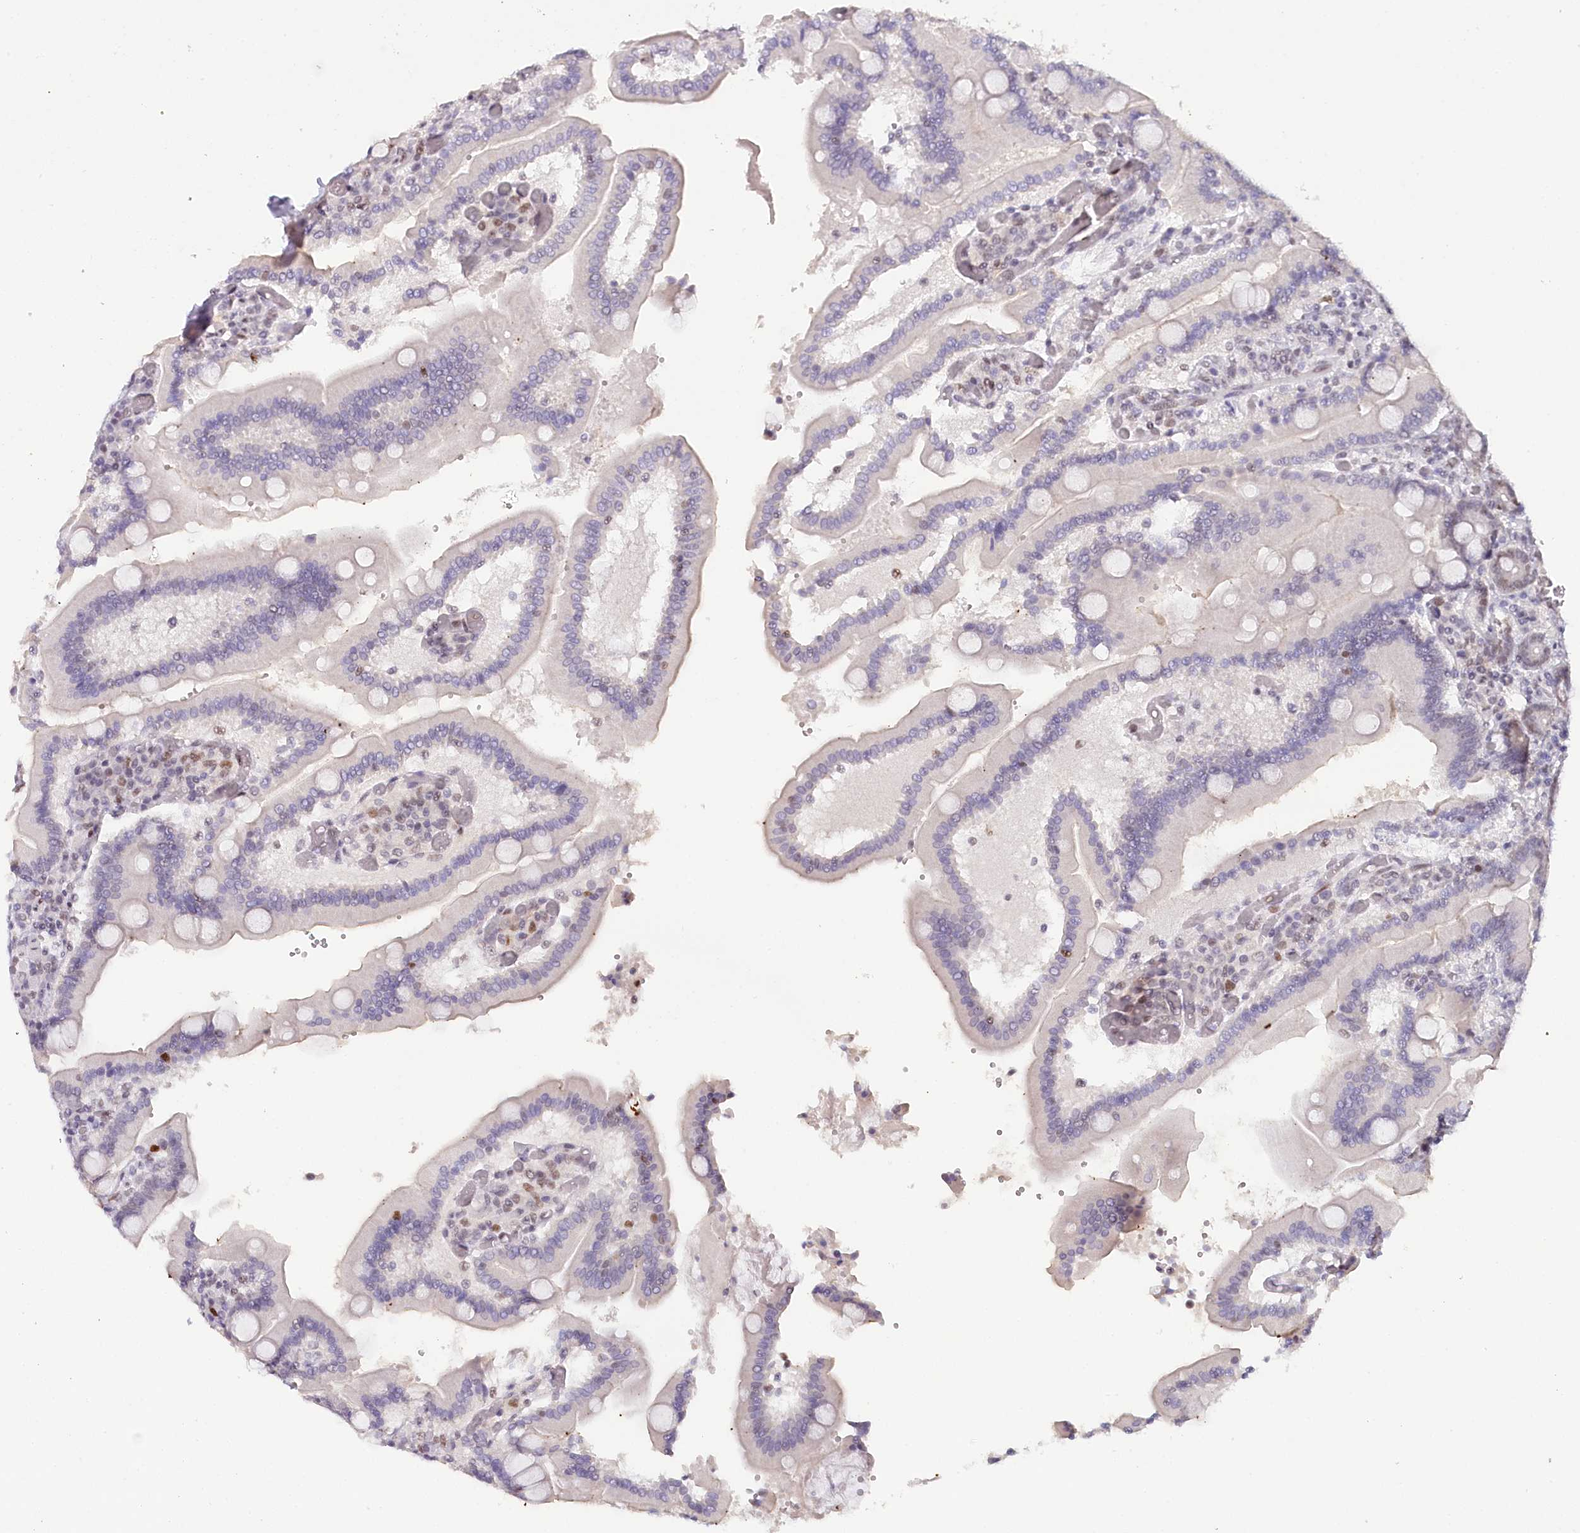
{"staining": {"intensity": "moderate", "quantity": "25%-75%", "location": "nuclear"}, "tissue": "duodenum", "cell_type": "Glandular cells", "image_type": "normal", "snomed": [{"axis": "morphology", "description": "Normal tissue, NOS"}, {"axis": "topography", "description": "Duodenum"}], "caption": "This micrograph demonstrates immunohistochemistry (IHC) staining of normal duodenum, with medium moderate nuclear positivity in about 25%-75% of glandular cells.", "gene": "TP53", "patient": {"sex": "female", "age": 62}}